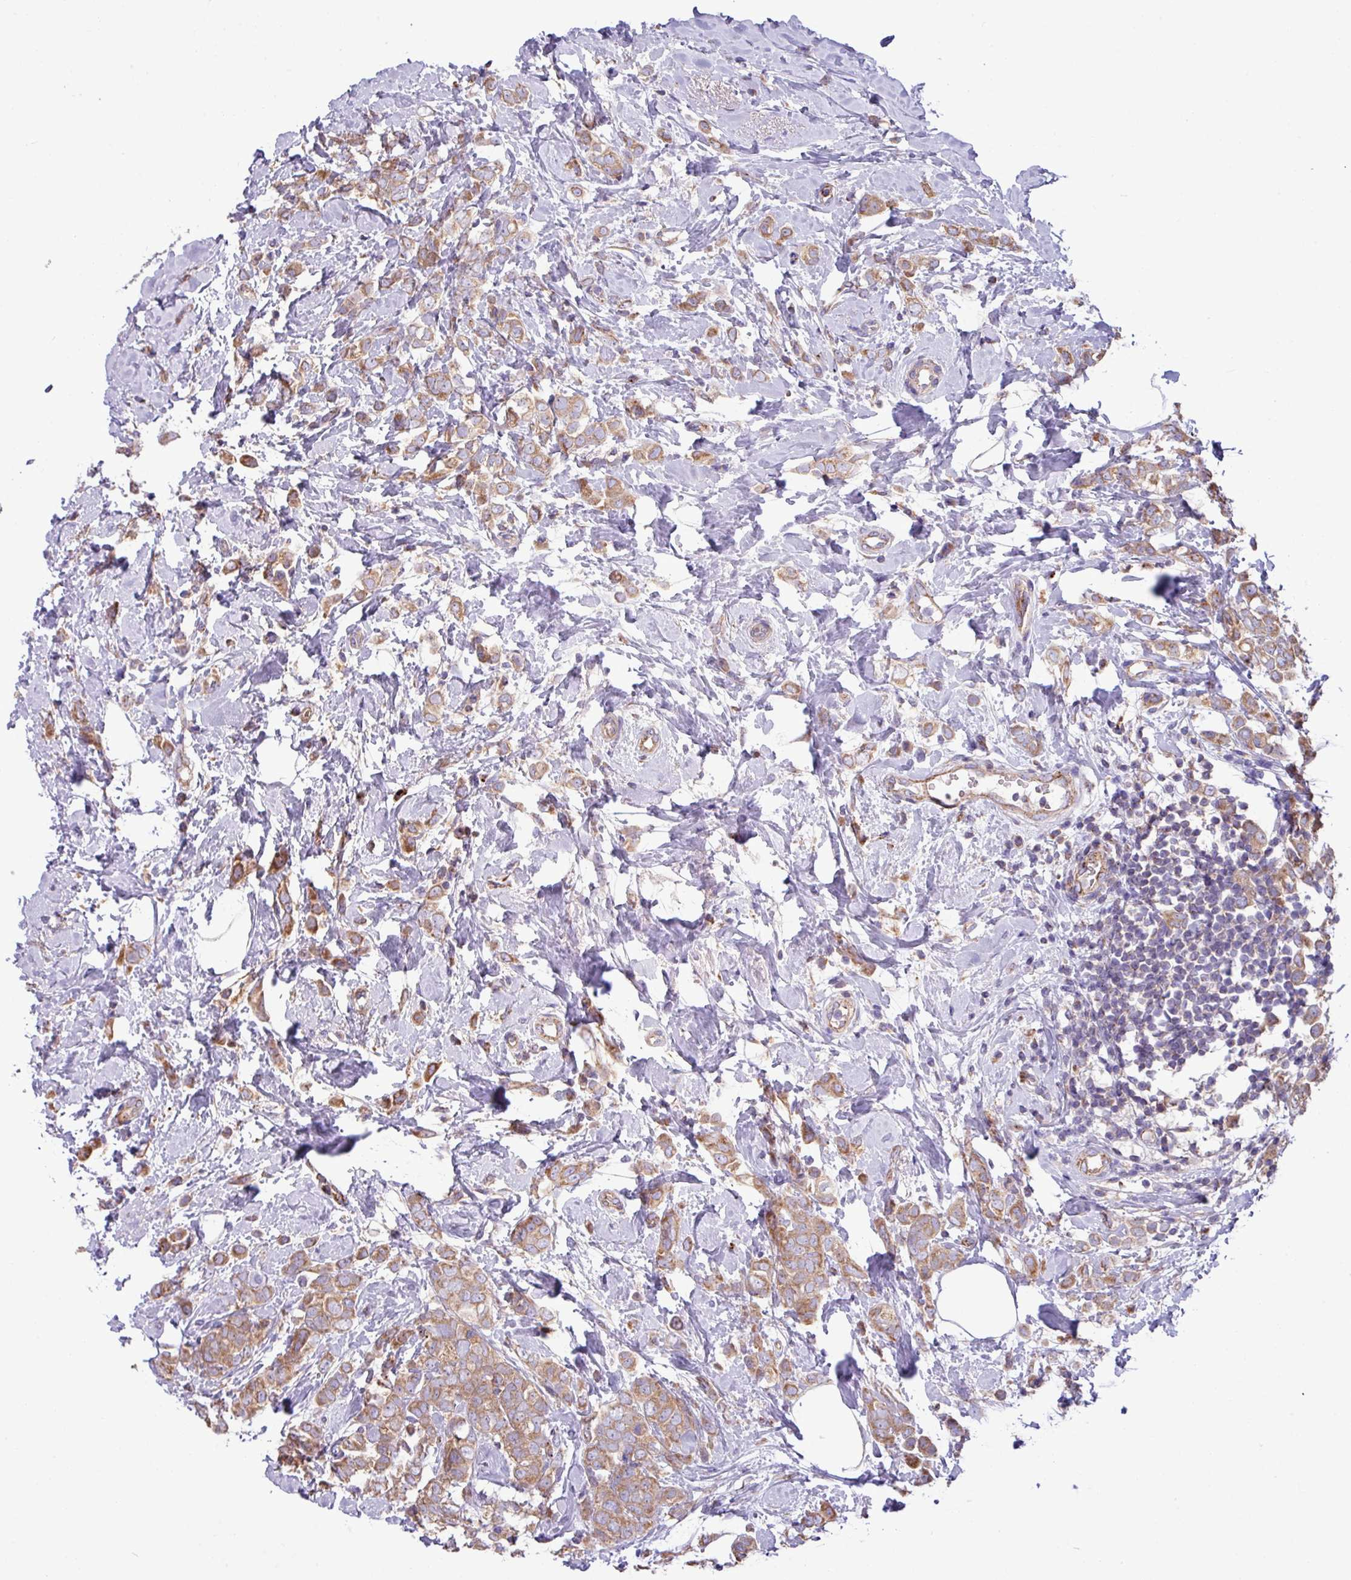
{"staining": {"intensity": "moderate", "quantity": ">75%", "location": "cytoplasmic/membranous"}, "tissue": "breast cancer", "cell_type": "Tumor cells", "image_type": "cancer", "snomed": [{"axis": "morphology", "description": "Lobular carcinoma"}, {"axis": "topography", "description": "Breast"}], "caption": "Immunohistochemical staining of human breast lobular carcinoma shows moderate cytoplasmic/membranous protein expression in approximately >75% of tumor cells. Ihc stains the protein of interest in brown and the nuclei are stained blue.", "gene": "PPM1J", "patient": {"sex": "female", "age": 47}}